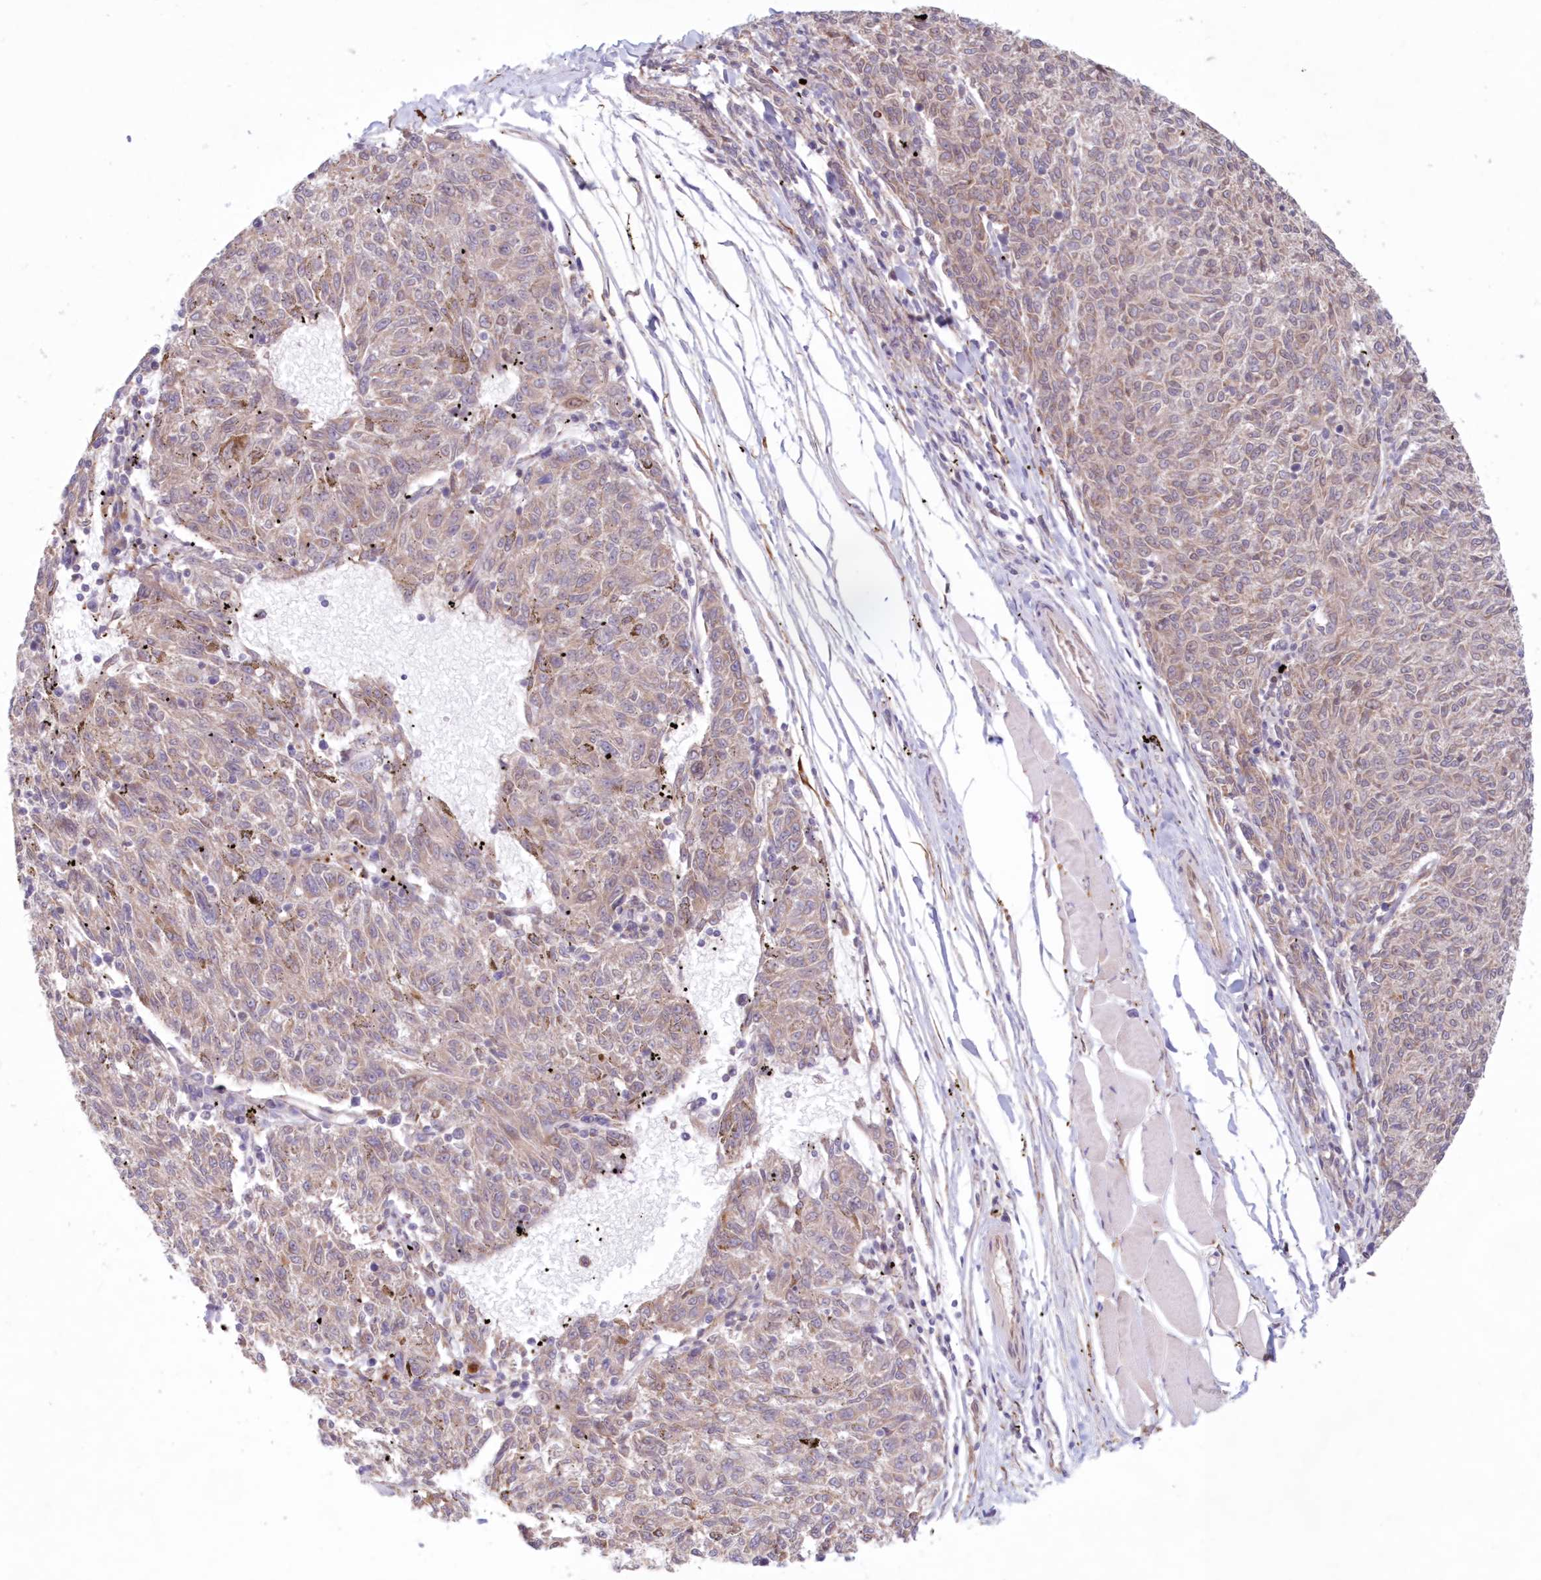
{"staining": {"intensity": "weak", "quantity": "25%-75%", "location": "cytoplasmic/membranous"}, "tissue": "melanoma", "cell_type": "Tumor cells", "image_type": "cancer", "snomed": [{"axis": "morphology", "description": "Malignant melanoma, NOS"}, {"axis": "topography", "description": "Skin"}], "caption": "Immunohistochemistry (DAB (3,3'-diaminobenzidine)) staining of melanoma displays weak cytoplasmic/membranous protein expression in approximately 25%-75% of tumor cells. (Brightfield microscopy of DAB IHC at high magnification).", "gene": "PCYOX1L", "patient": {"sex": "female", "age": 72}}